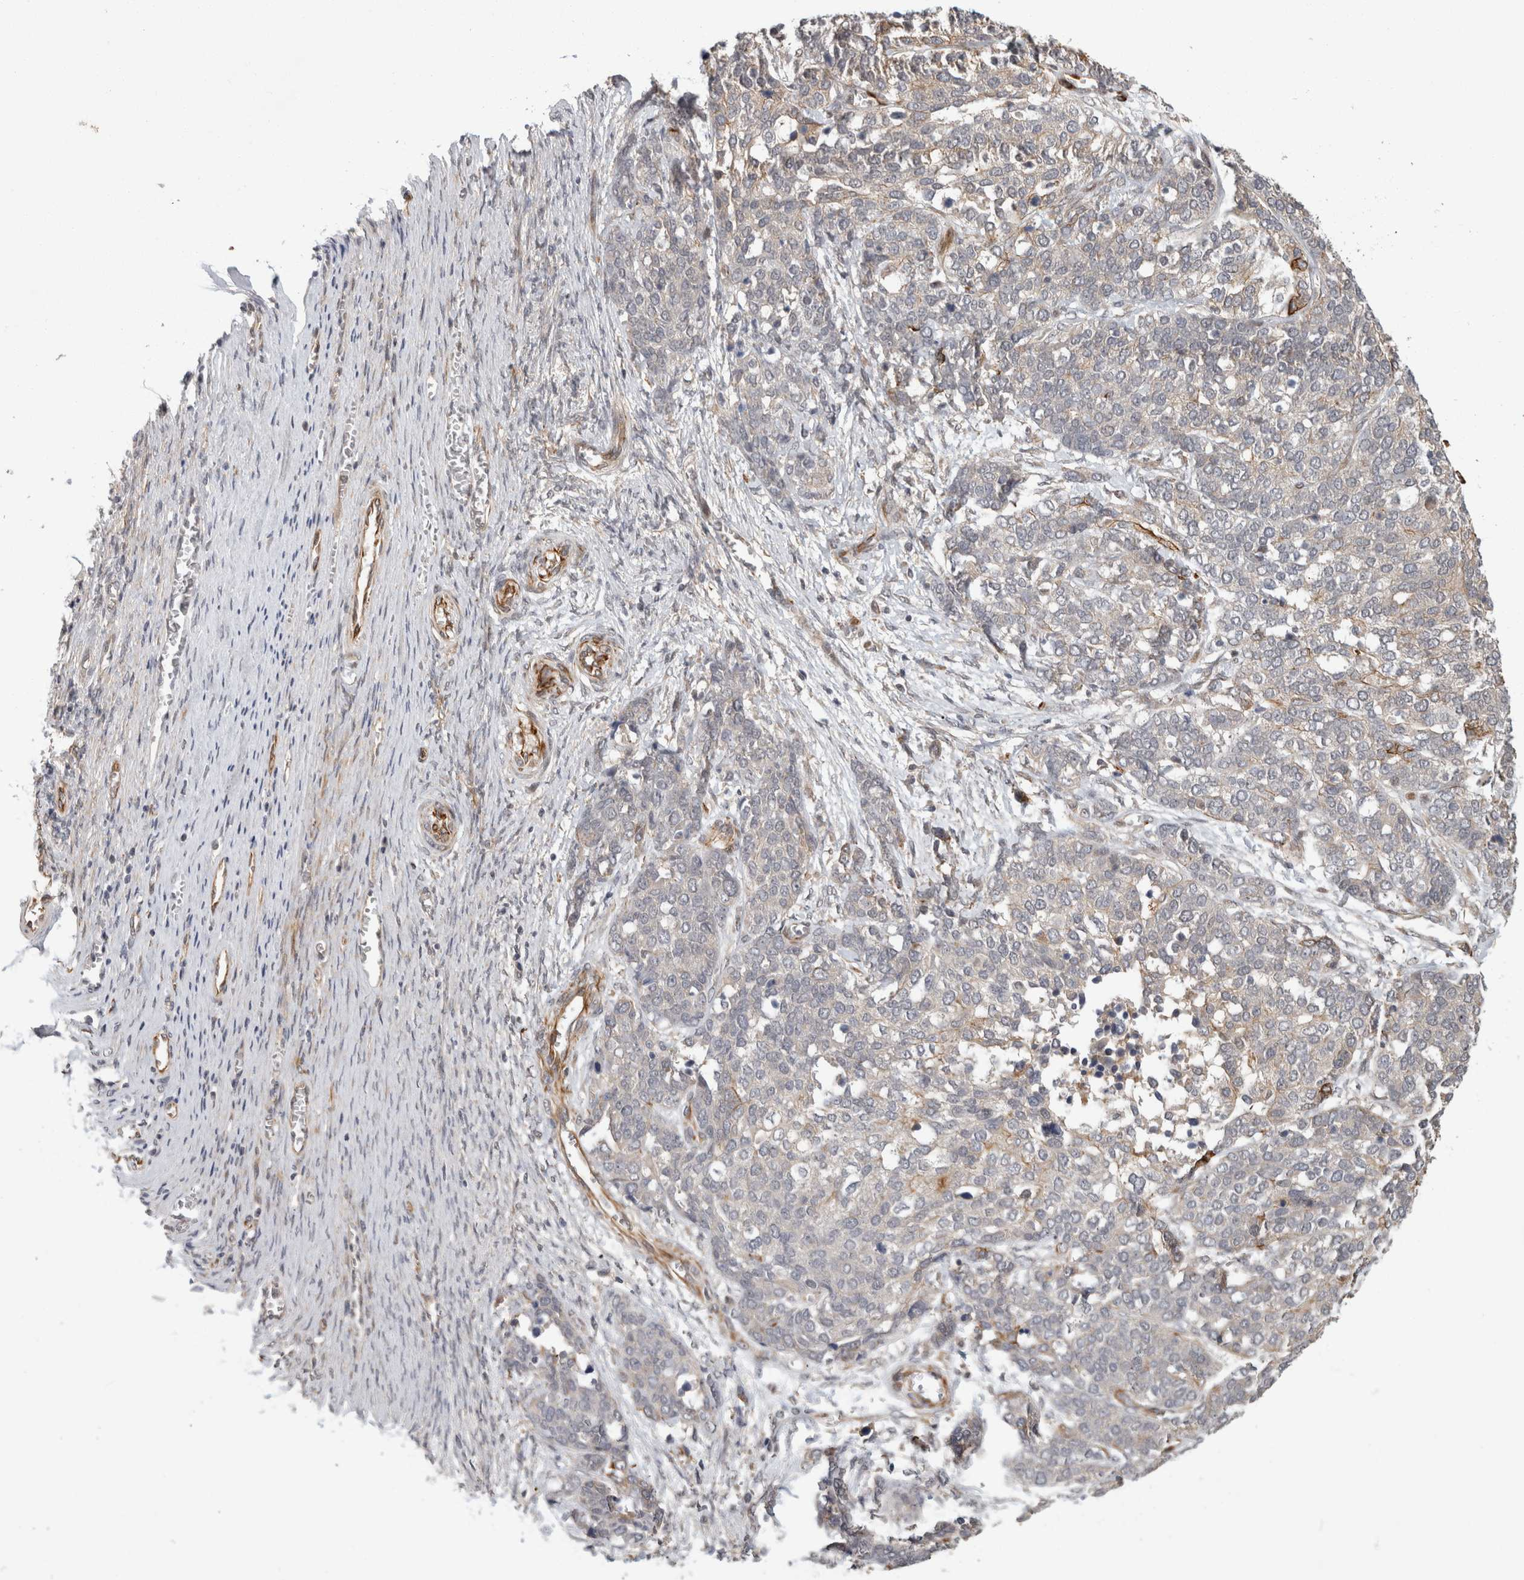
{"staining": {"intensity": "negative", "quantity": "none", "location": "none"}, "tissue": "ovarian cancer", "cell_type": "Tumor cells", "image_type": "cancer", "snomed": [{"axis": "morphology", "description": "Cystadenocarcinoma, serous, NOS"}, {"axis": "topography", "description": "Ovary"}], "caption": "DAB (3,3'-diaminobenzidine) immunohistochemical staining of human ovarian serous cystadenocarcinoma shows no significant staining in tumor cells. (Brightfield microscopy of DAB immunohistochemistry at high magnification).", "gene": "CRISPLD1", "patient": {"sex": "female", "age": 44}}